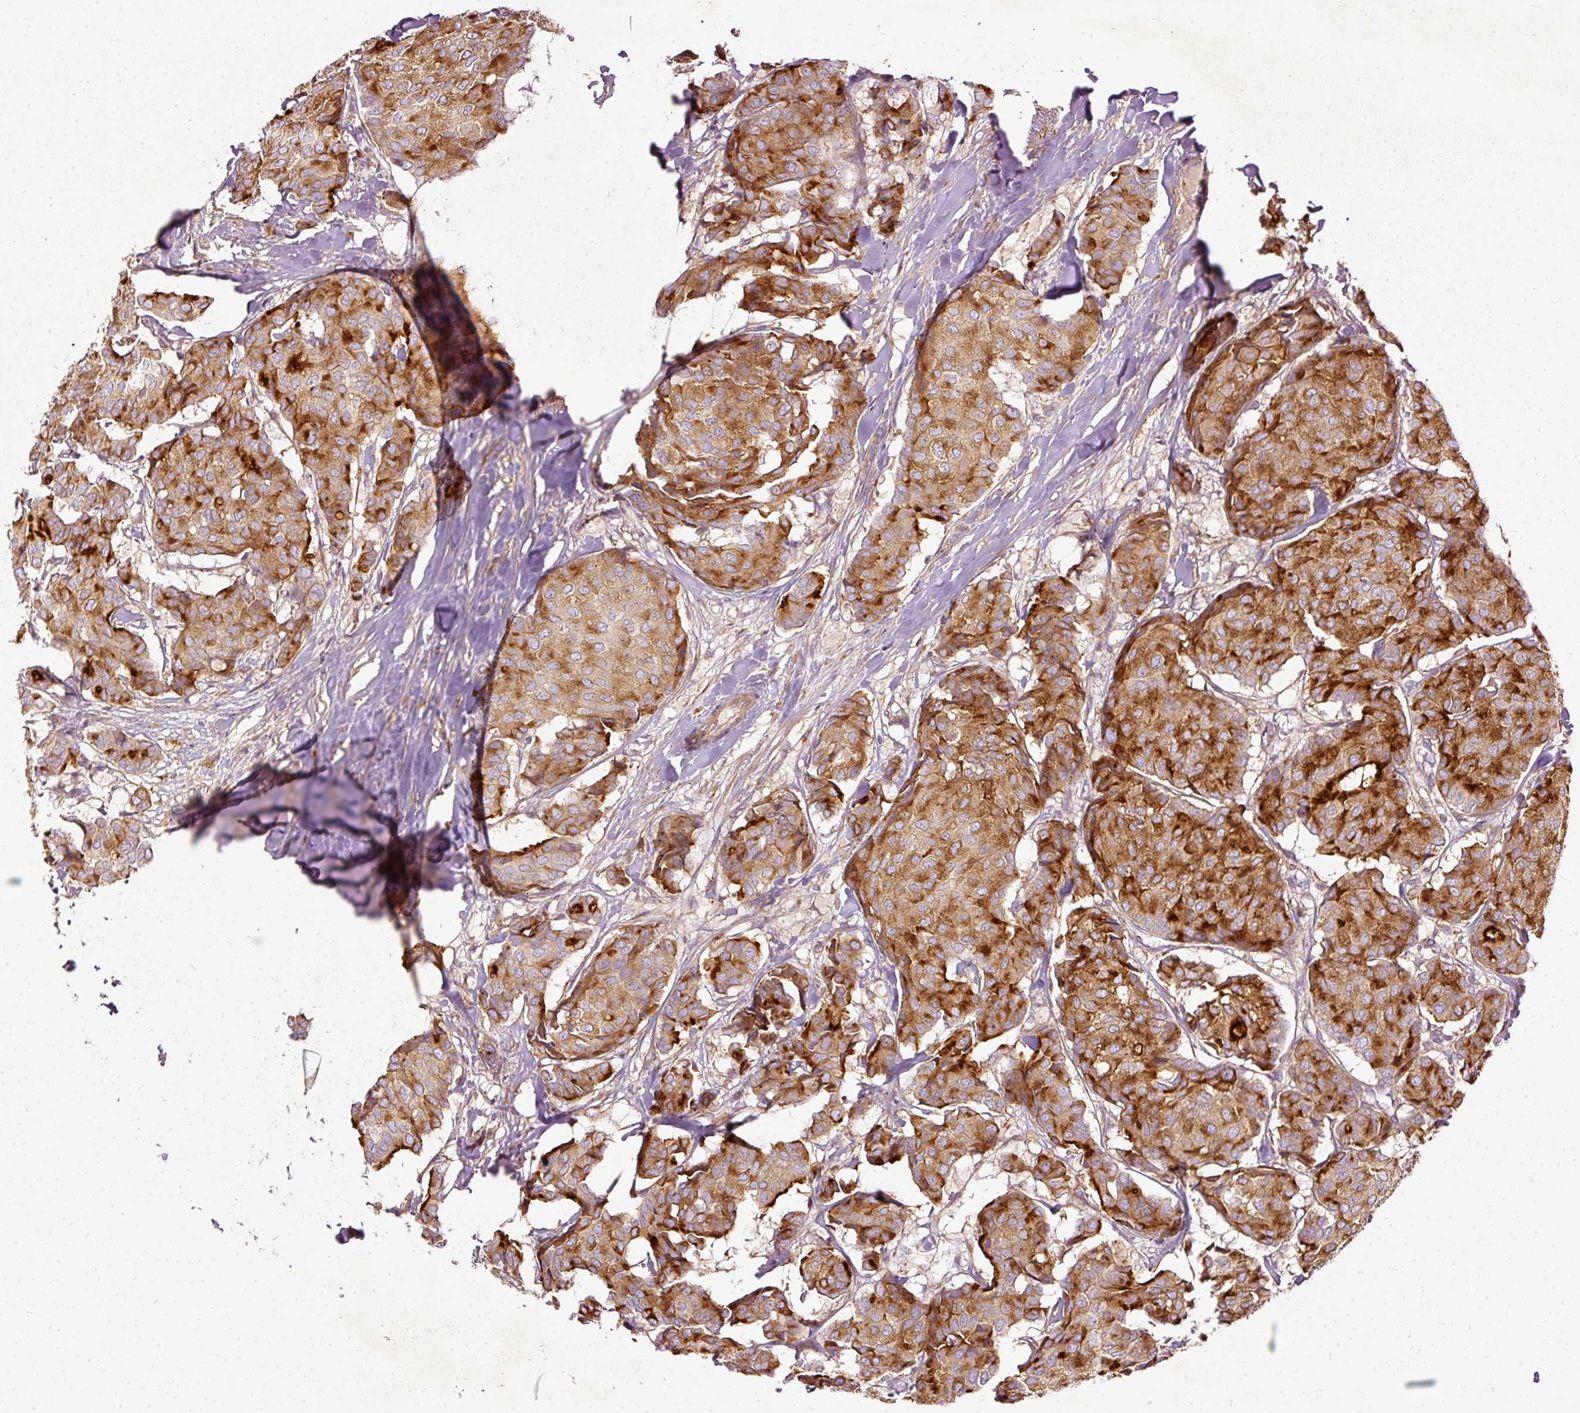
{"staining": {"intensity": "strong", "quantity": ">75%", "location": "cytoplasmic/membranous"}, "tissue": "breast cancer", "cell_type": "Tumor cells", "image_type": "cancer", "snomed": [{"axis": "morphology", "description": "Duct carcinoma"}, {"axis": "topography", "description": "Breast"}], "caption": "Strong cytoplasmic/membranous positivity for a protein is appreciated in about >75% of tumor cells of intraductal carcinoma (breast) using IHC.", "gene": "PAQR9", "patient": {"sex": "female", "age": 75}}